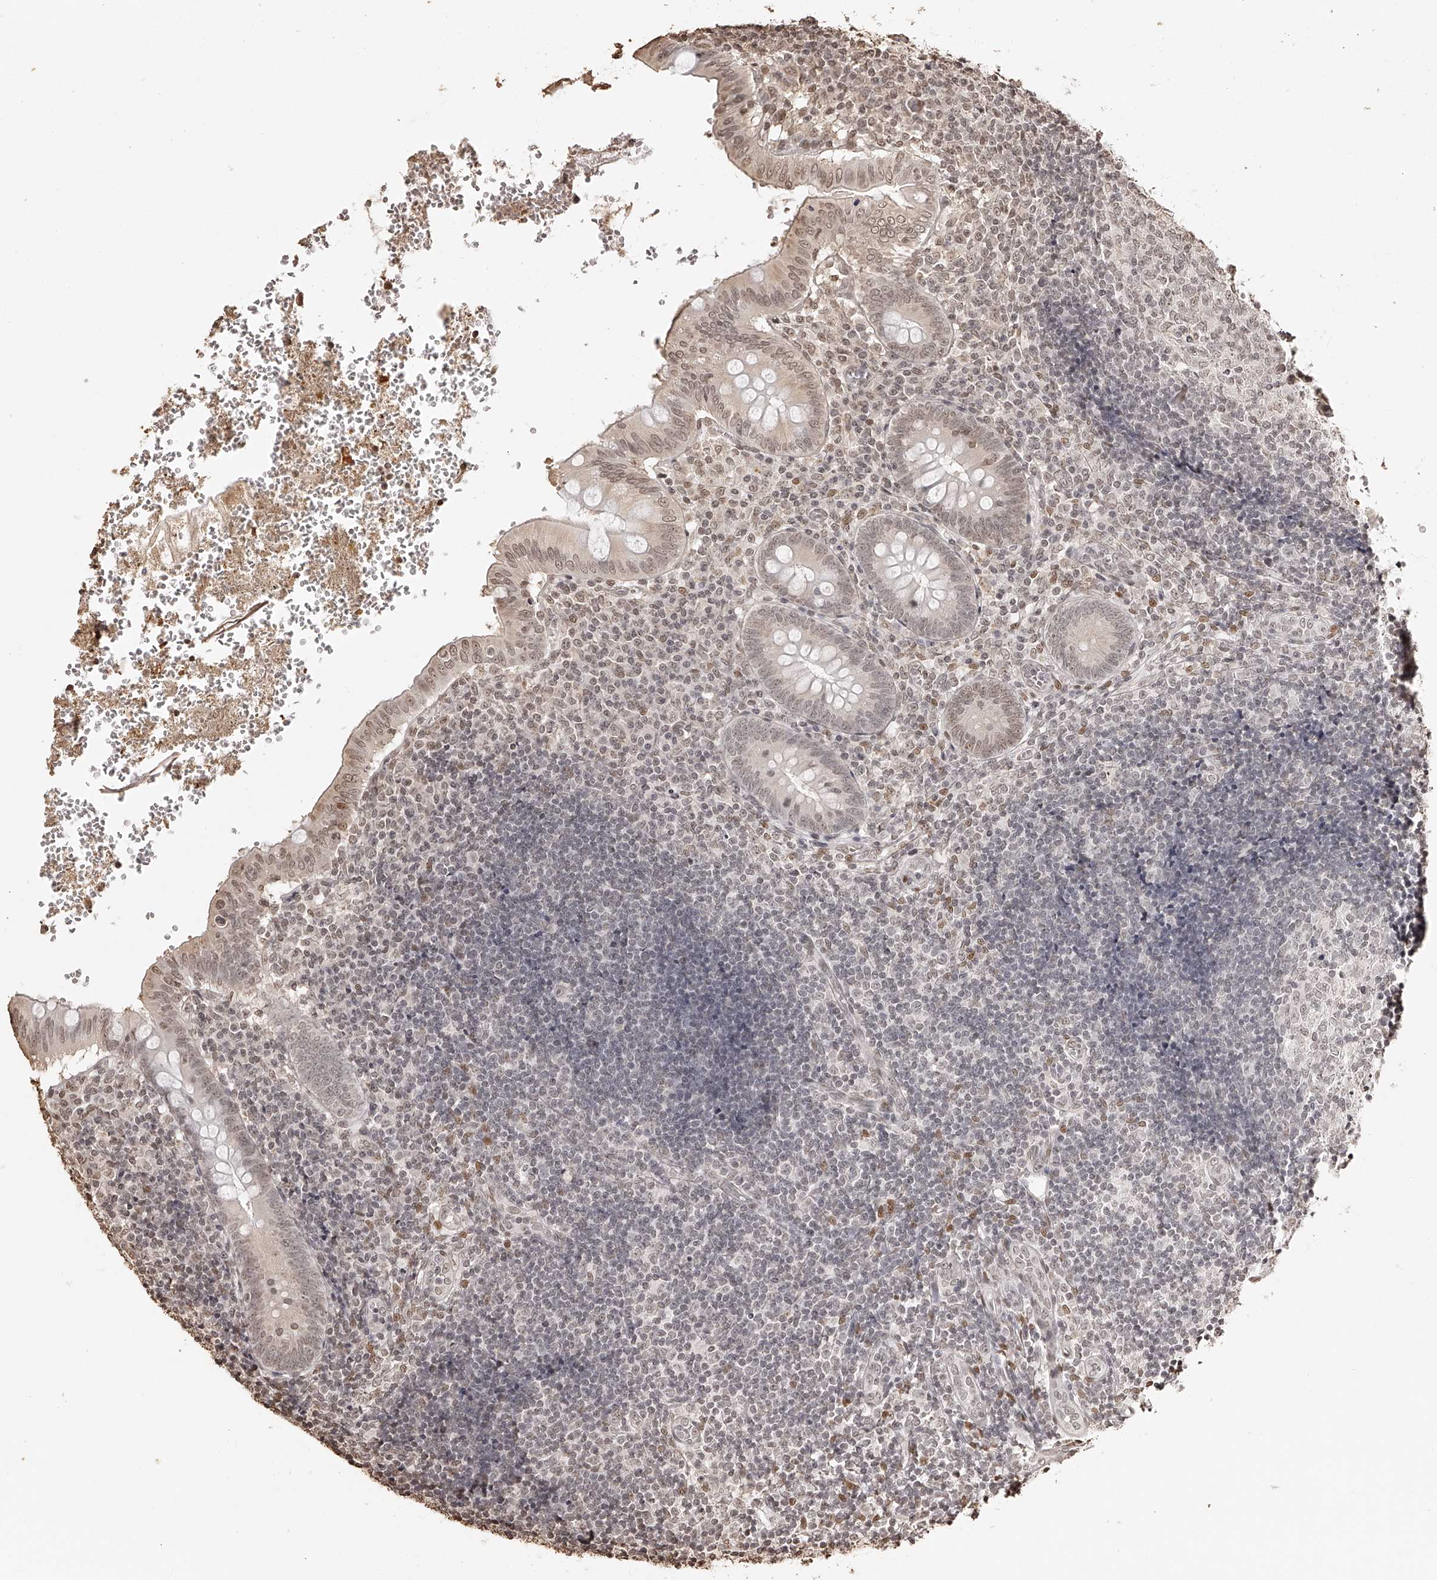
{"staining": {"intensity": "weak", "quantity": ">75%", "location": "nuclear"}, "tissue": "appendix", "cell_type": "Glandular cells", "image_type": "normal", "snomed": [{"axis": "morphology", "description": "Normal tissue, NOS"}, {"axis": "topography", "description": "Appendix"}], "caption": "Normal appendix reveals weak nuclear expression in approximately >75% of glandular cells.", "gene": "ZNF503", "patient": {"sex": "male", "age": 8}}